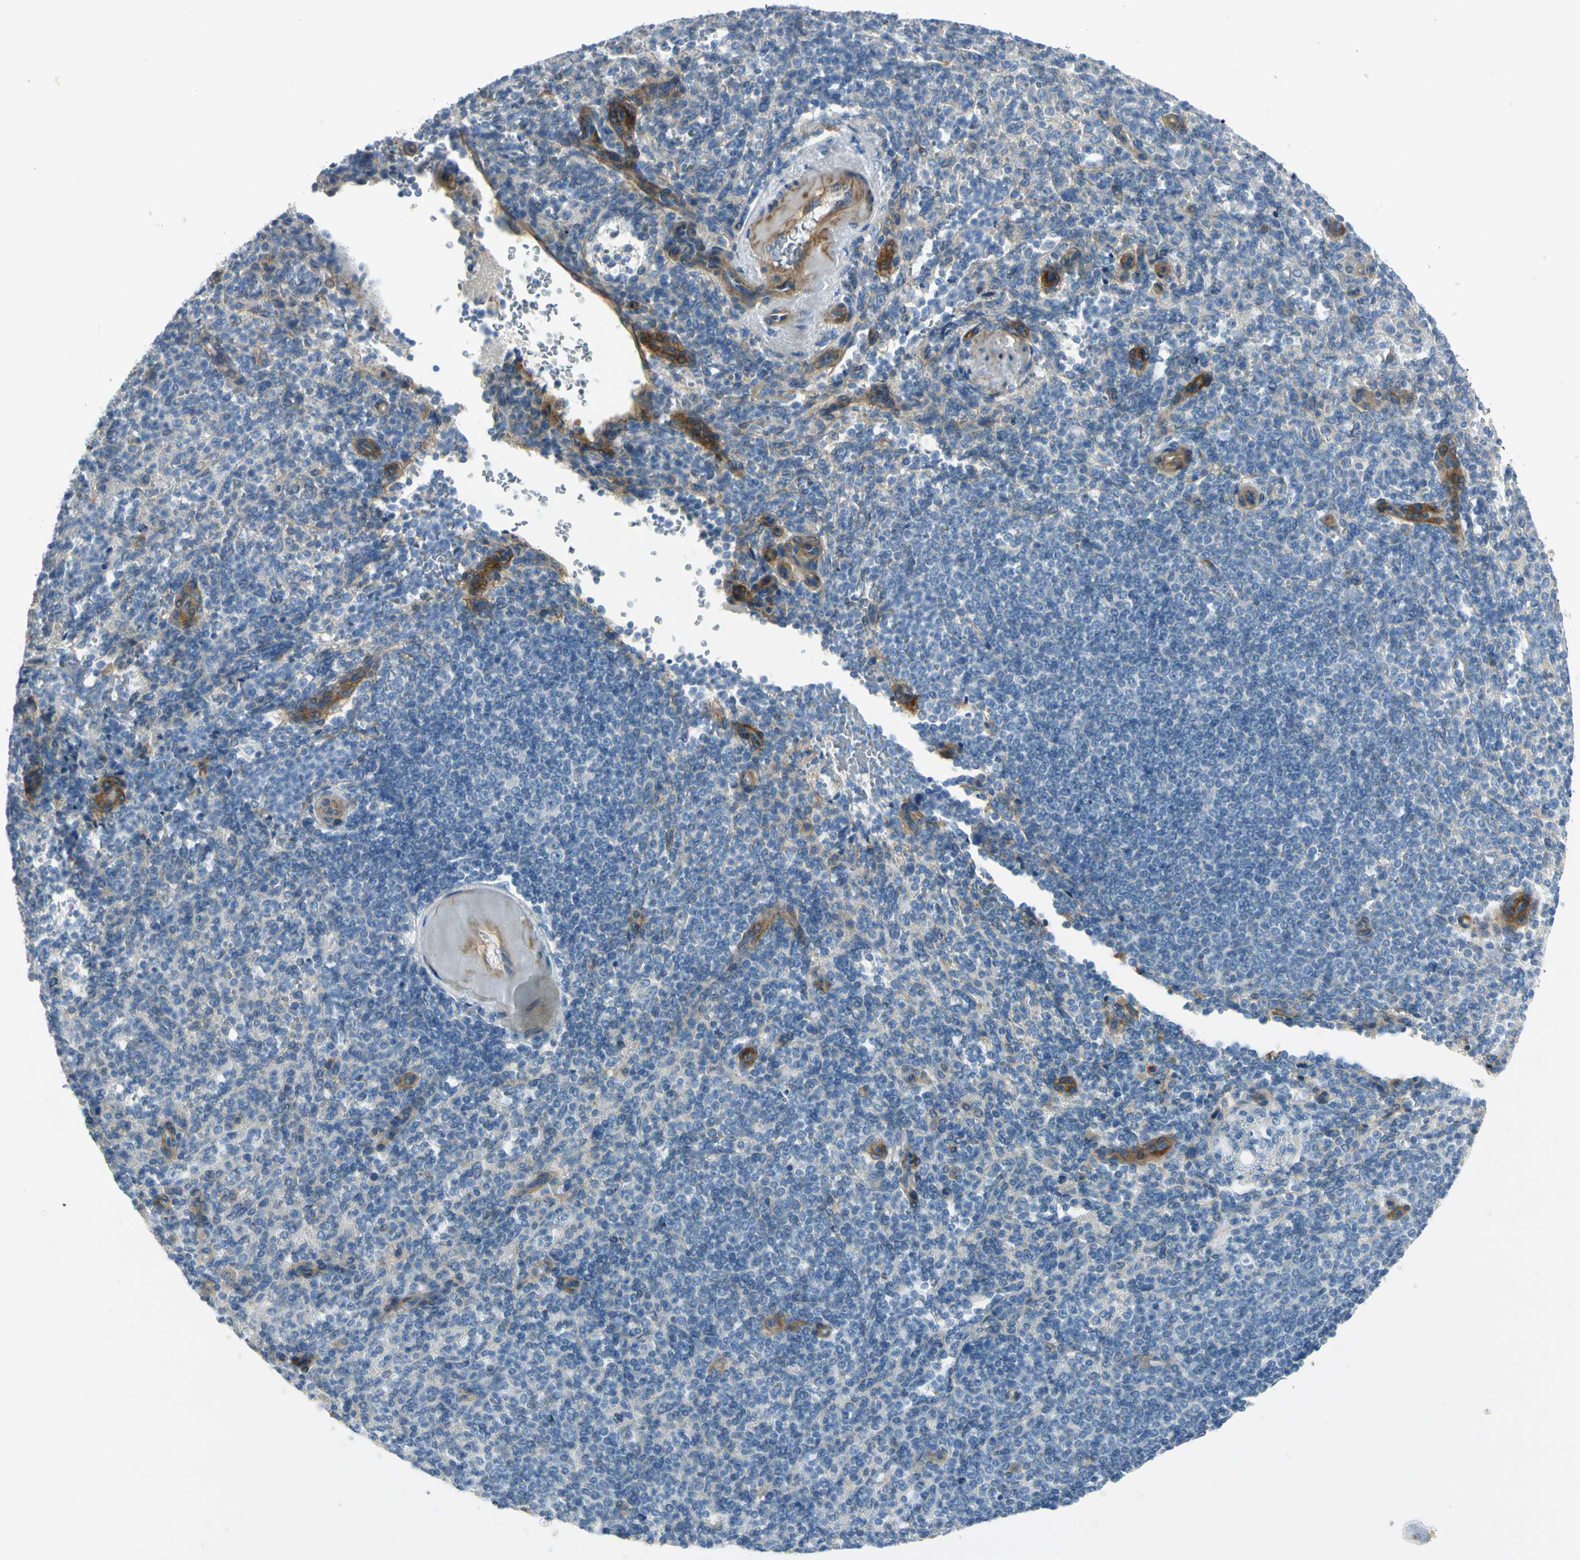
{"staining": {"intensity": "weak", "quantity": "<25%", "location": "cytoplasmic/membranous"}, "tissue": "spleen", "cell_type": "Cells in red pulp", "image_type": "normal", "snomed": [{"axis": "morphology", "description": "Normal tissue, NOS"}, {"axis": "topography", "description": "Spleen"}], "caption": "DAB immunohistochemical staining of unremarkable human spleen reveals no significant positivity in cells in red pulp.", "gene": "ITGA3", "patient": {"sex": "female", "age": 74}}